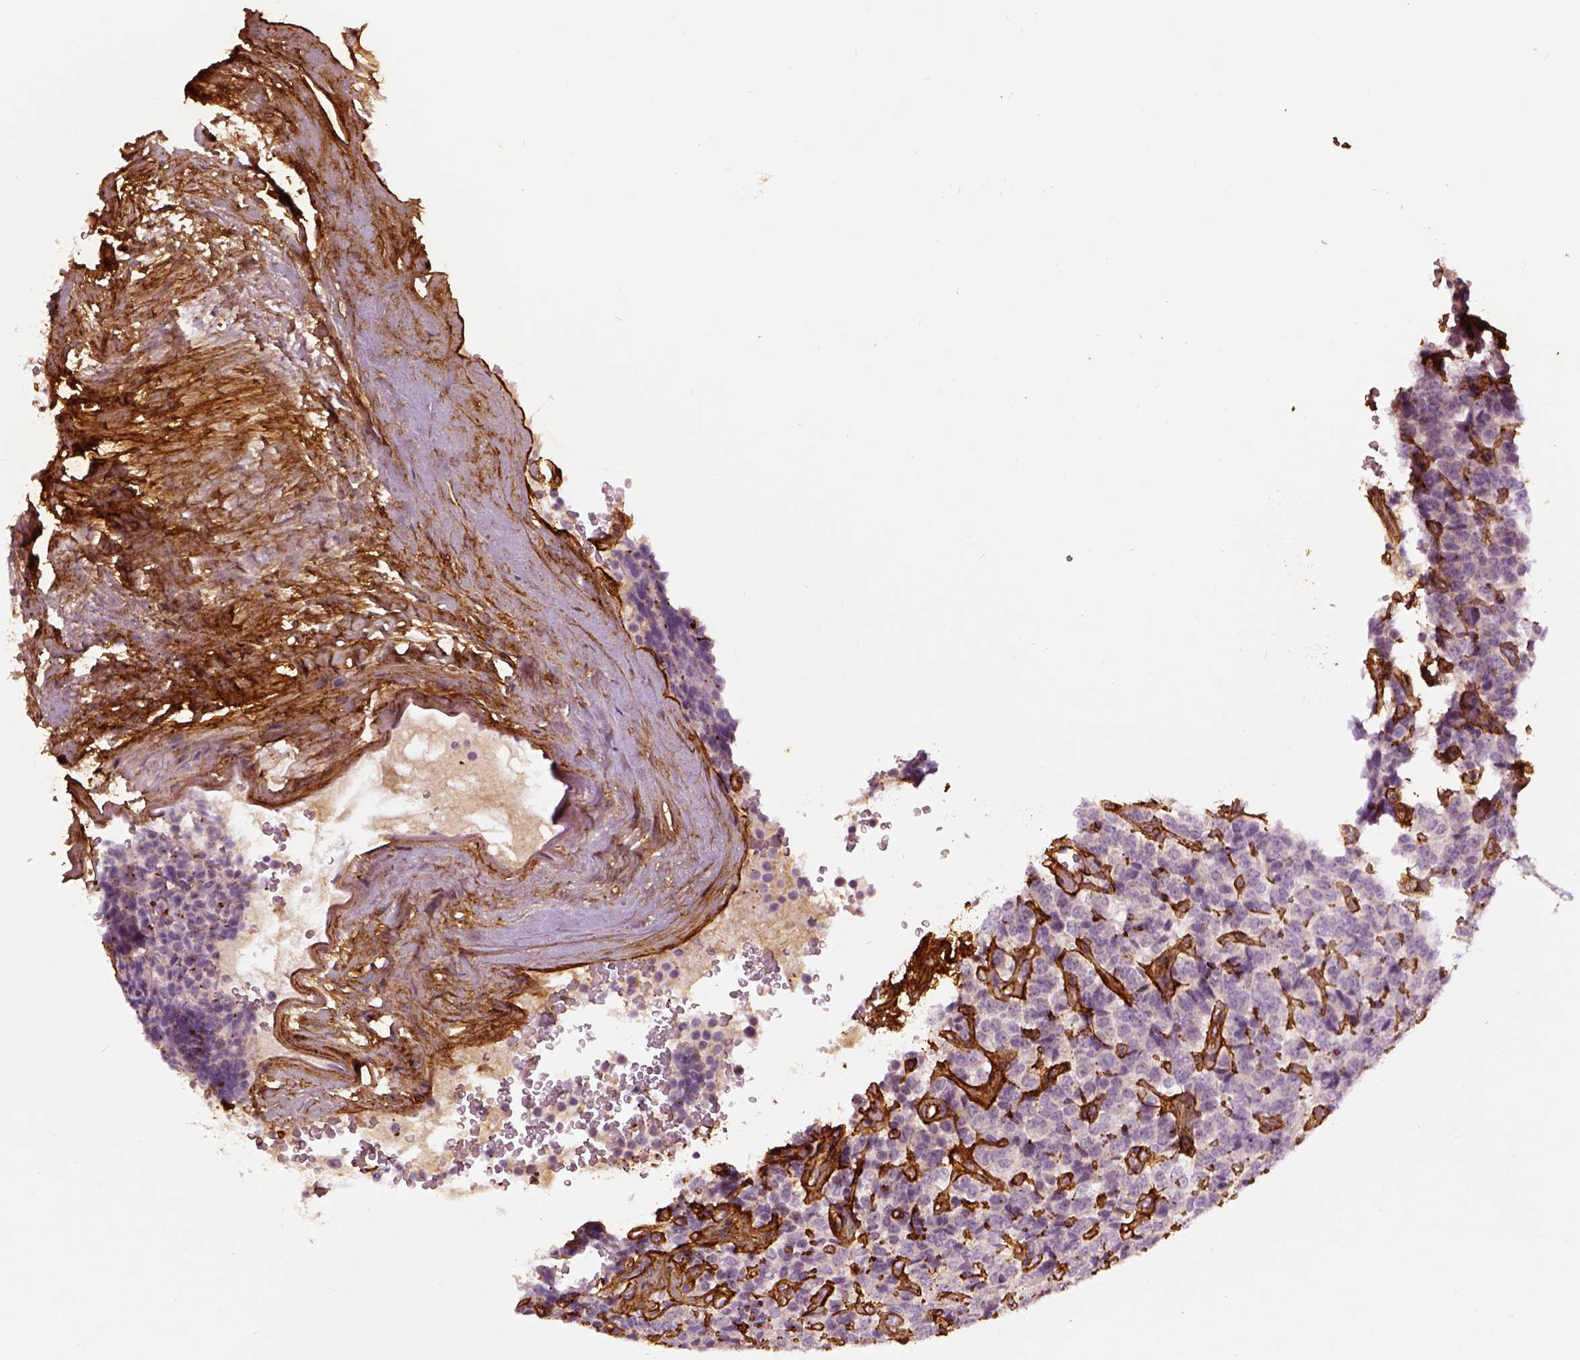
{"staining": {"intensity": "negative", "quantity": "none", "location": "none"}, "tissue": "carcinoid", "cell_type": "Tumor cells", "image_type": "cancer", "snomed": [{"axis": "morphology", "description": "Carcinoid, malignant, NOS"}, {"axis": "topography", "description": "Pancreas"}], "caption": "An IHC histopathology image of carcinoid is shown. There is no staining in tumor cells of carcinoid.", "gene": "COL6A2", "patient": {"sex": "male", "age": 36}}